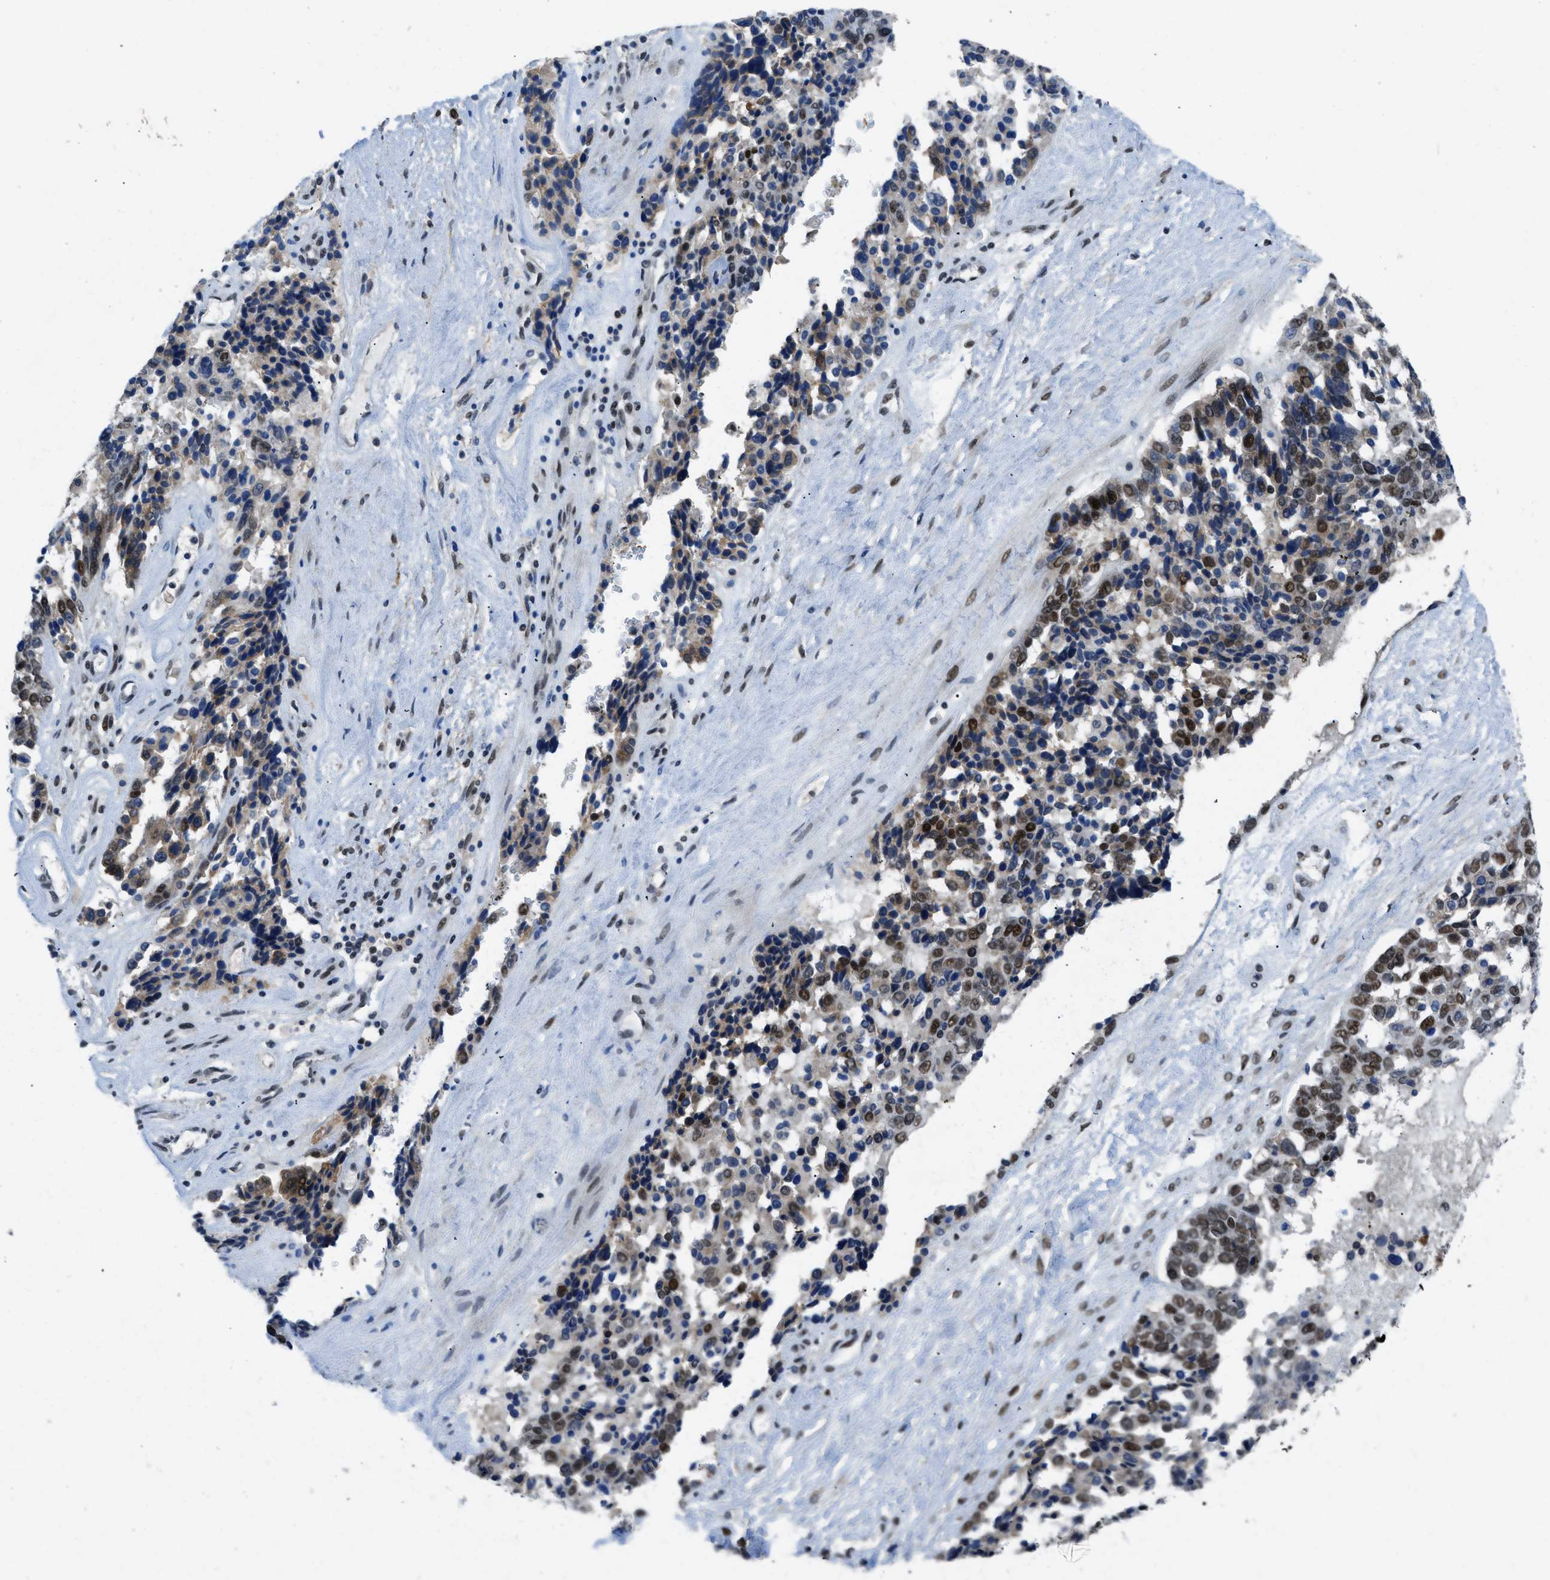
{"staining": {"intensity": "strong", "quantity": "25%-75%", "location": "cytoplasmic/membranous,nuclear"}, "tissue": "ovarian cancer", "cell_type": "Tumor cells", "image_type": "cancer", "snomed": [{"axis": "morphology", "description": "Cystadenocarcinoma, serous, NOS"}, {"axis": "topography", "description": "Ovary"}], "caption": "IHC (DAB (3,3'-diaminobenzidine)) staining of human serous cystadenocarcinoma (ovarian) demonstrates strong cytoplasmic/membranous and nuclear protein expression in approximately 25%-75% of tumor cells. Using DAB (brown) and hematoxylin (blue) stains, captured at high magnification using brightfield microscopy.", "gene": "GATAD2B", "patient": {"sex": "female", "age": 44}}